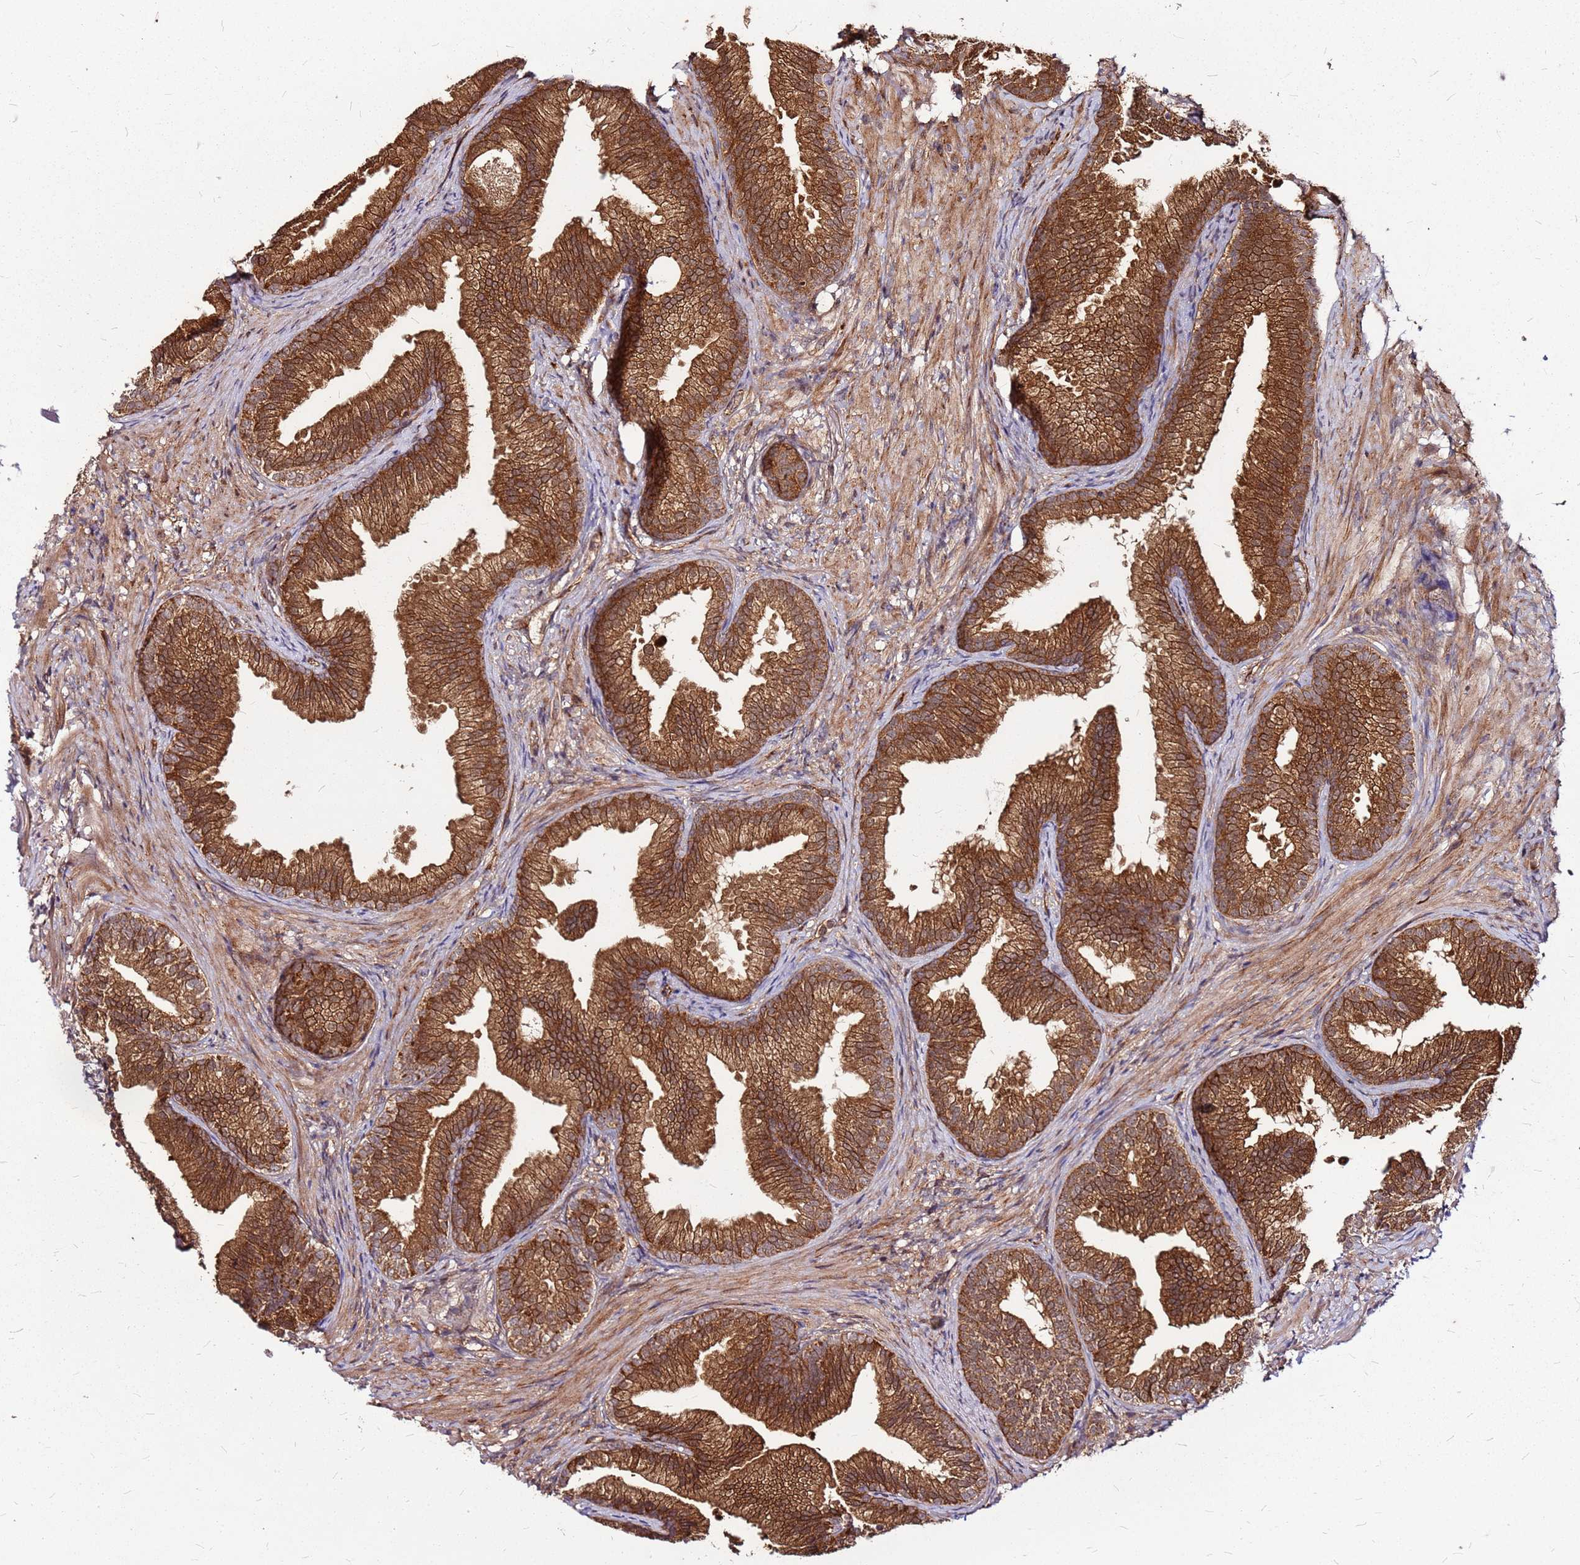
{"staining": {"intensity": "strong", "quantity": ">75%", "location": "cytoplasmic/membranous"}, "tissue": "prostate", "cell_type": "Glandular cells", "image_type": "normal", "snomed": [{"axis": "morphology", "description": "Normal tissue, NOS"}, {"axis": "topography", "description": "Prostate"}], "caption": "Protein analysis of unremarkable prostate displays strong cytoplasmic/membranous positivity in approximately >75% of glandular cells.", "gene": "LYPLAL1", "patient": {"sex": "male", "age": 76}}